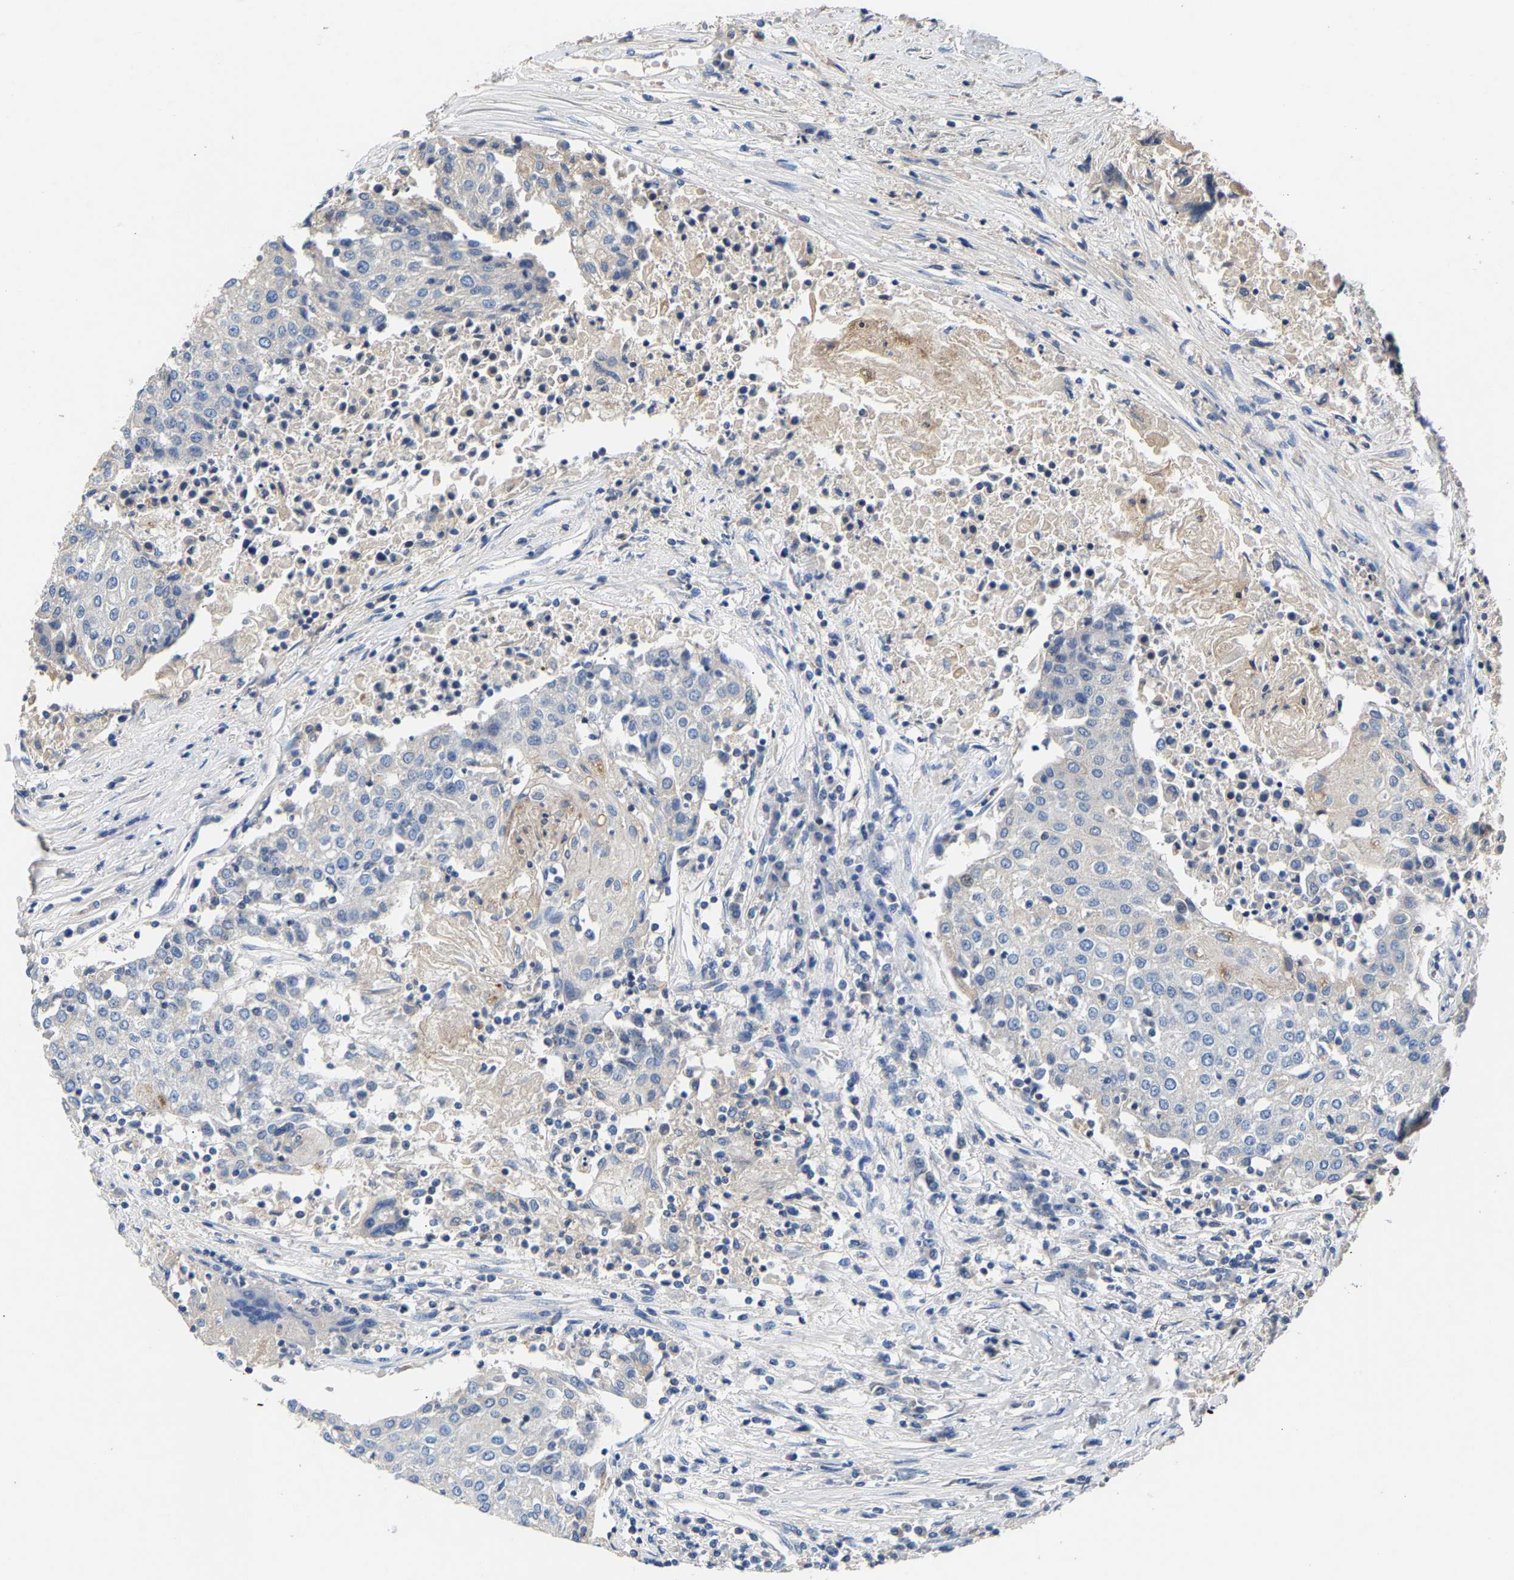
{"staining": {"intensity": "negative", "quantity": "none", "location": "none"}, "tissue": "urothelial cancer", "cell_type": "Tumor cells", "image_type": "cancer", "snomed": [{"axis": "morphology", "description": "Urothelial carcinoma, High grade"}, {"axis": "topography", "description": "Urinary bladder"}], "caption": "Human high-grade urothelial carcinoma stained for a protein using immunohistochemistry (IHC) displays no positivity in tumor cells.", "gene": "CCDC171", "patient": {"sex": "female", "age": 85}}